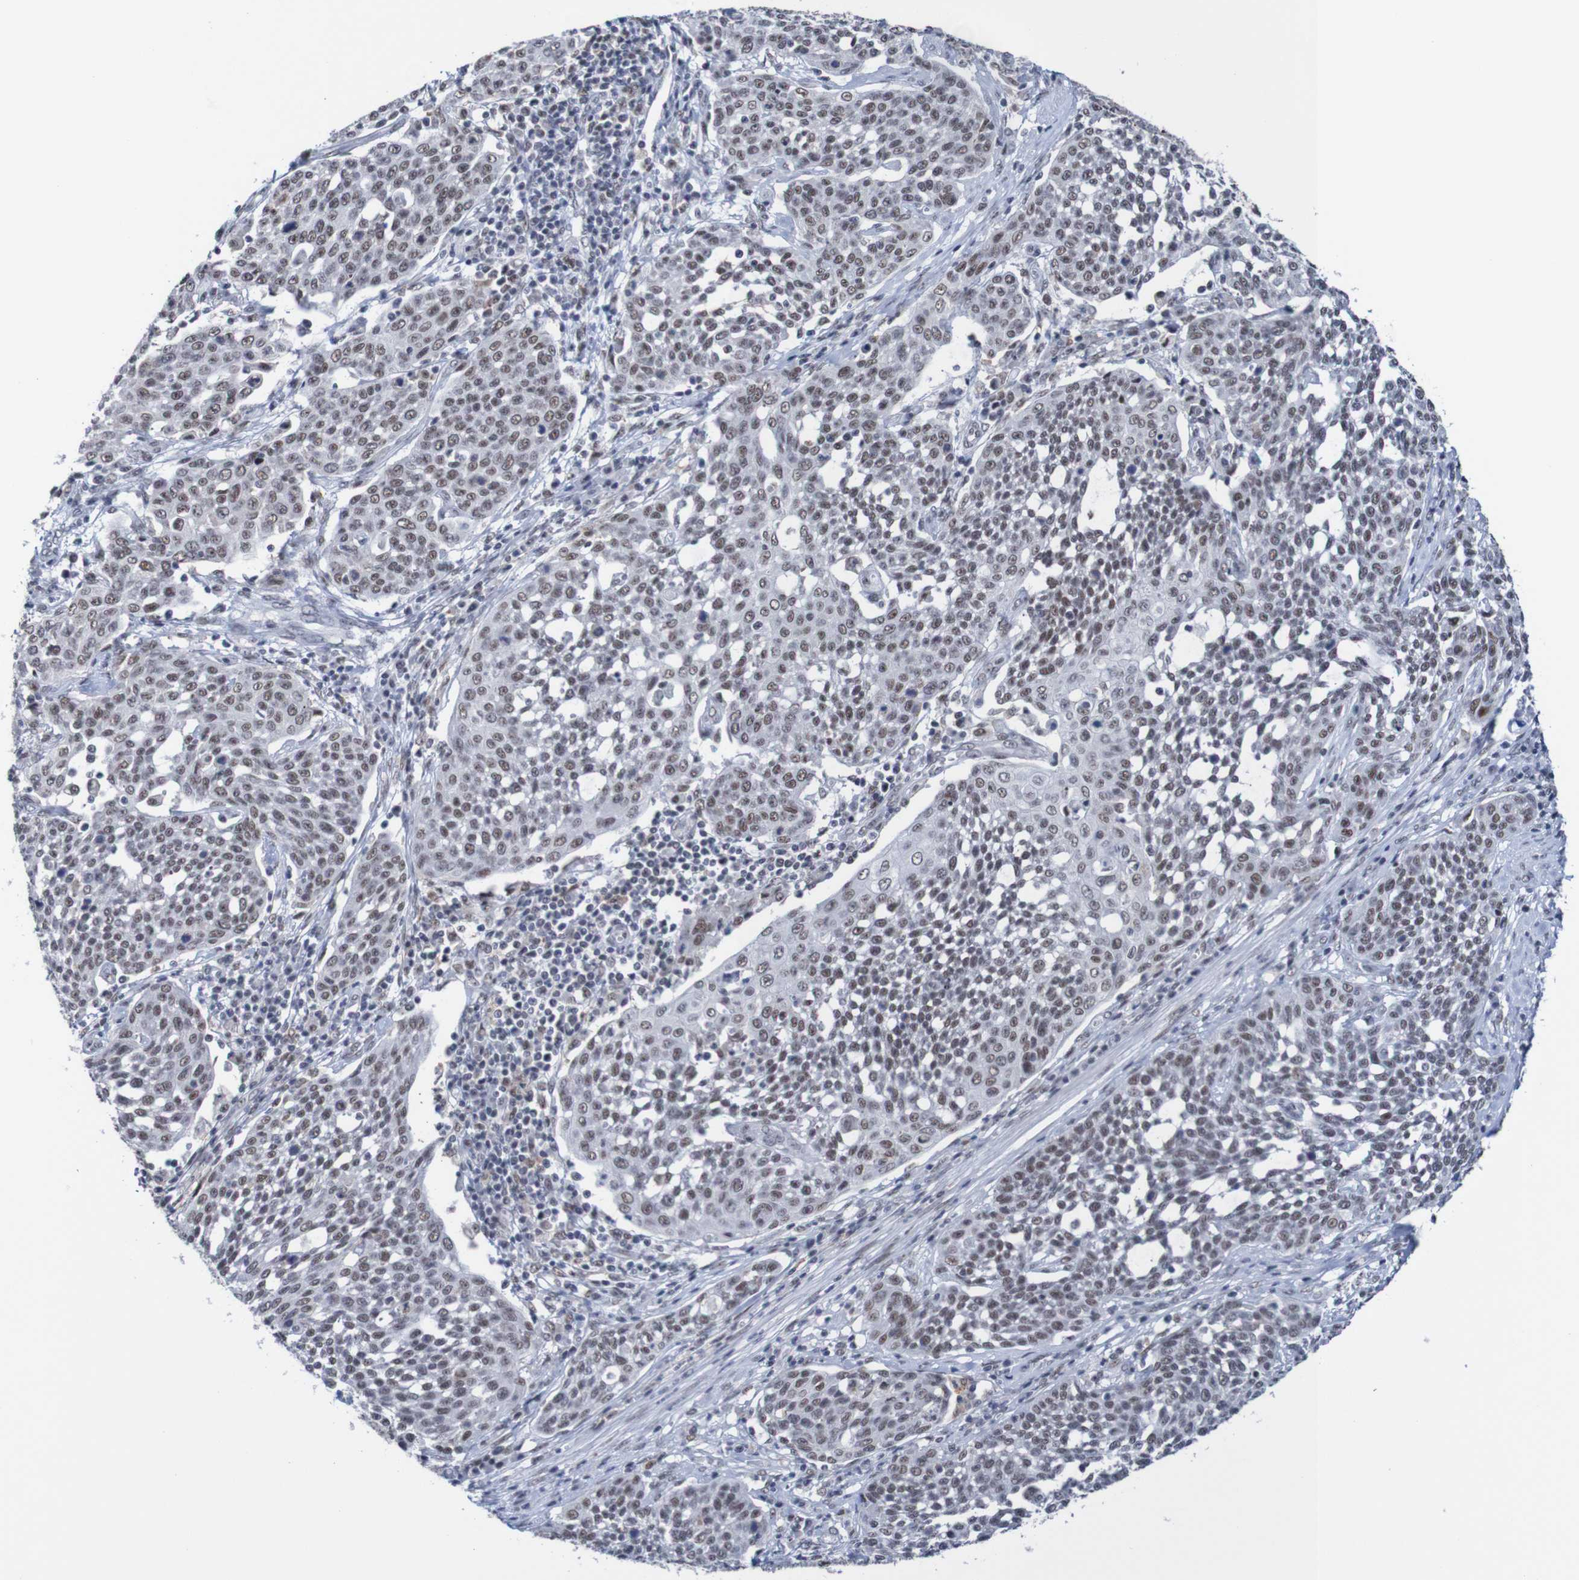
{"staining": {"intensity": "moderate", "quantity": "25%-75%", "location": "nuclear"}, "tissue": "cervical cancer", "cell_type": "Tumor cells", "image_type": "cancer", "snomed": [{"axis": "morphology", "description": "Squamous cell carcinoma, NOS"}, {"axis": "topography", "description": "Cervix"}], "caption": "Squamous cell carcinoma (cervical) stained for a protein demonstrates moderate nuclear positivity in tumor cells. Nuclei are stained in blue.", "gene": "CDC5L", "patient": {"sex": "female", "age": 34}}